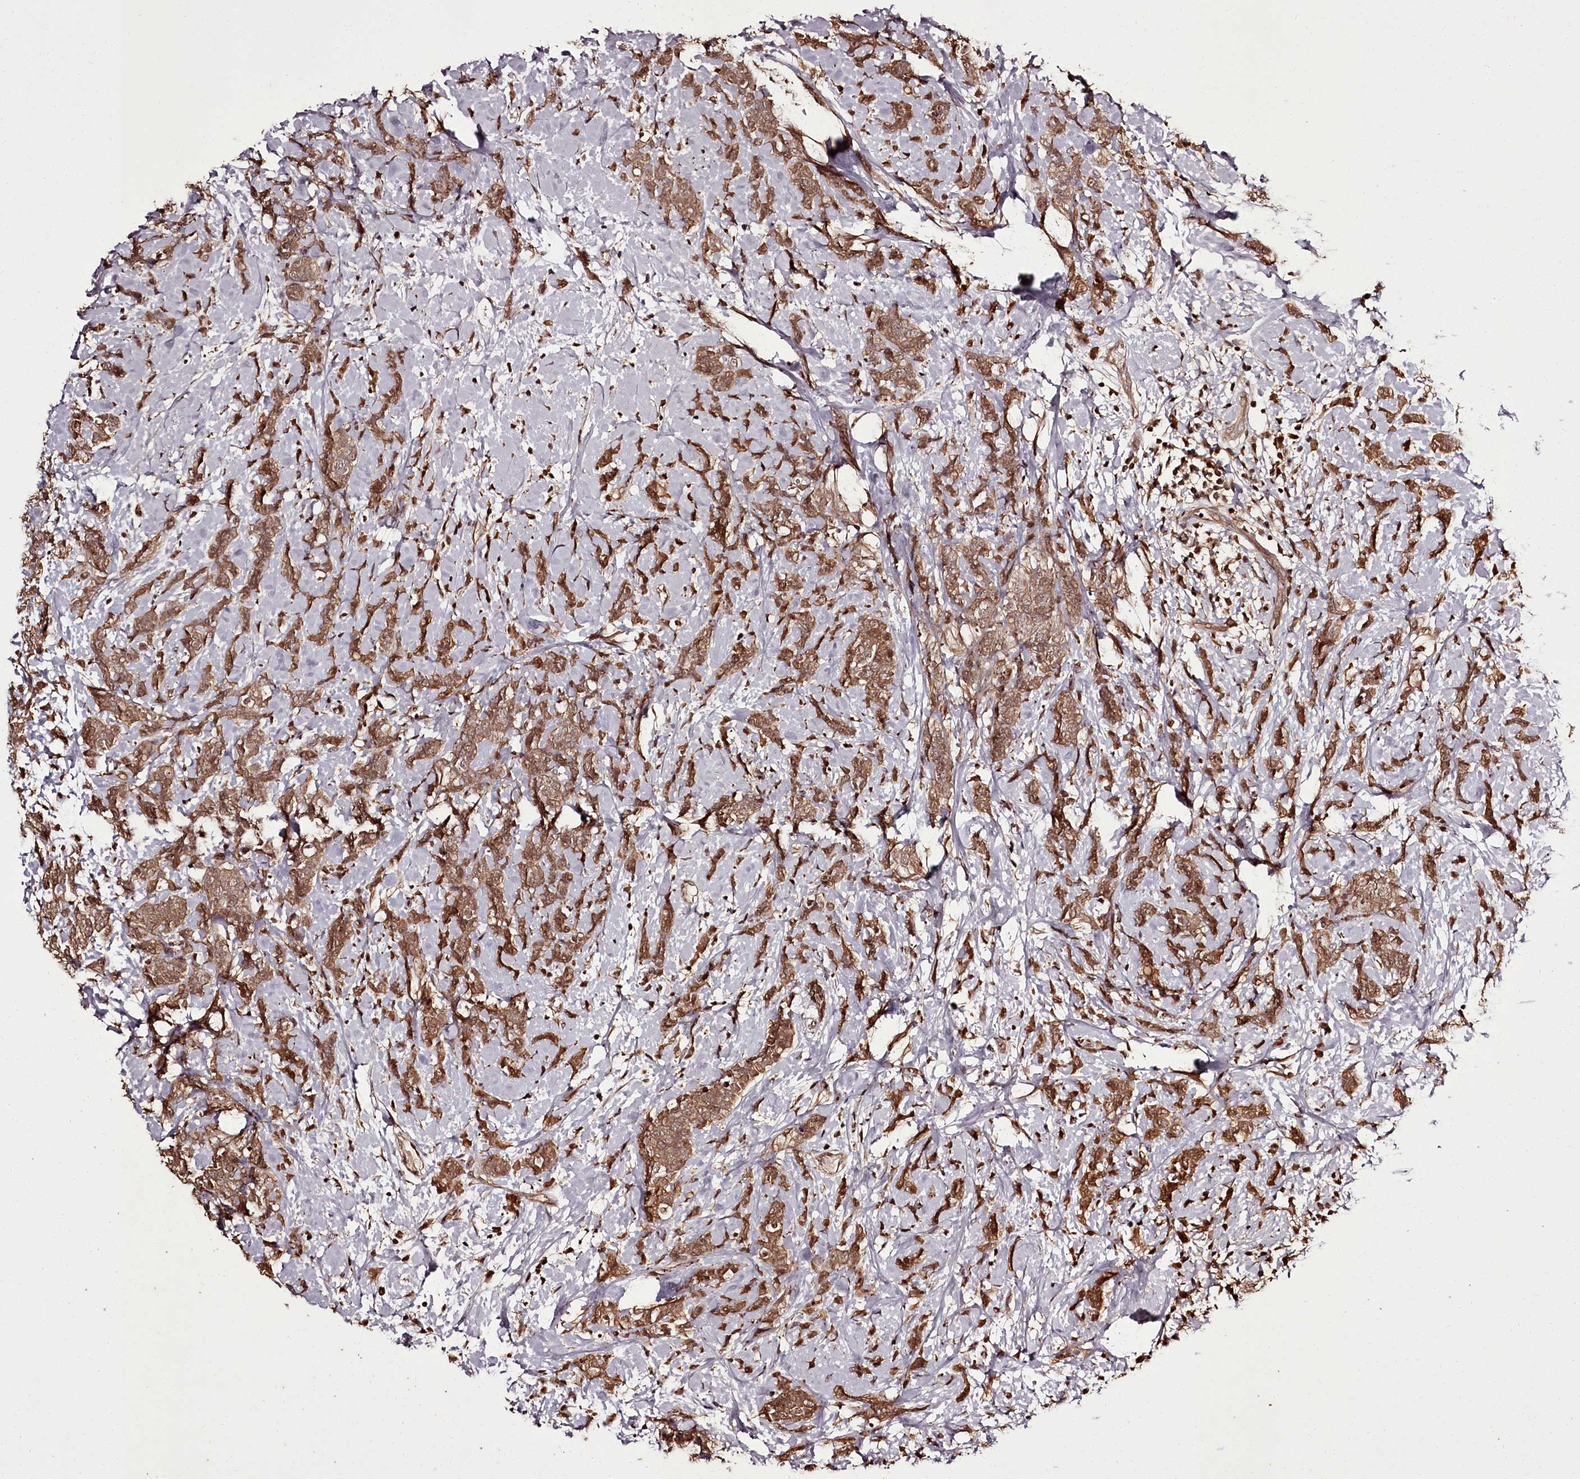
{"staining": {"intensity": "moderate", "quantity": ">75%", "location": "cytoplasmic/membranous"}, "tissue": "breast cancer", "cell_type": "Tumor cells", "image_type": "cancer", "snomed": [{"axis": "morphology", "description": "Lobular carcinoma"}, {"axis": "topography", "description": "Breast"}], "caption": "Tumor cells demonstrate medium levels of moderate cytoplasmic/membranous positivity in about >75% of cells in breast cancer (lobular carcinoma).", "gene": "NPRL2", "patient": {"sex": "female", "age": 58}}